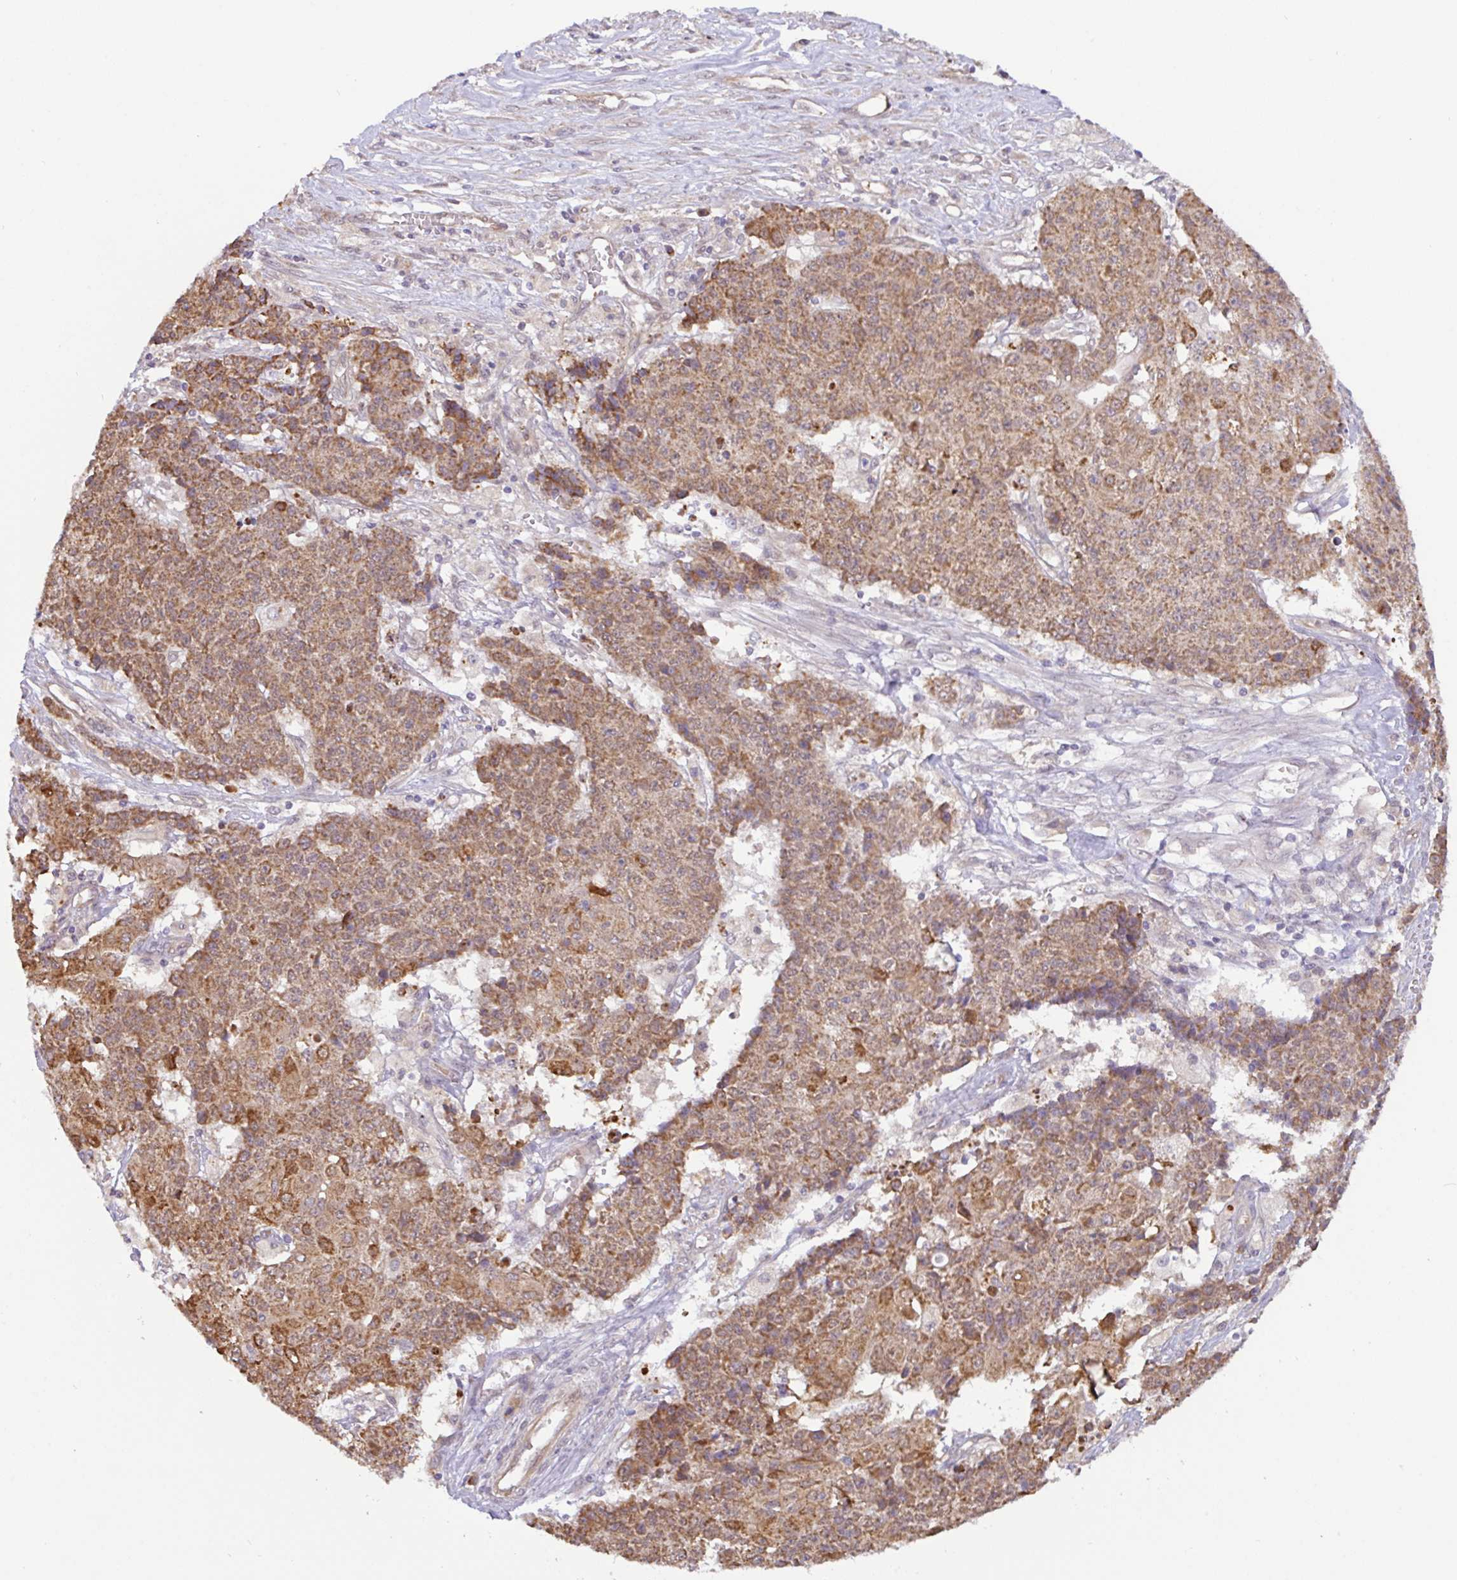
{"staining": {"intensity": "moderate", "quantity": ">75%", "location": "cytoplasmic/membranous"}, "tissue": "ovarian cancer", "cell_type": "Tumor cells", "image_type": "cancer", "snomed": [{"axis": "morphology", "description": "Carcinoma, endometroid"}, {"axis": "topography", "description": "Ovary"}], "caption": "A medium amount of moderate cytoplasmic/membranous positivity is appreciated in about >75% of tumor cells in ovarian endometroid carcinoma tissue.", "gene": "DLEU7", "patient": {"sex": "female", "age": 42}}